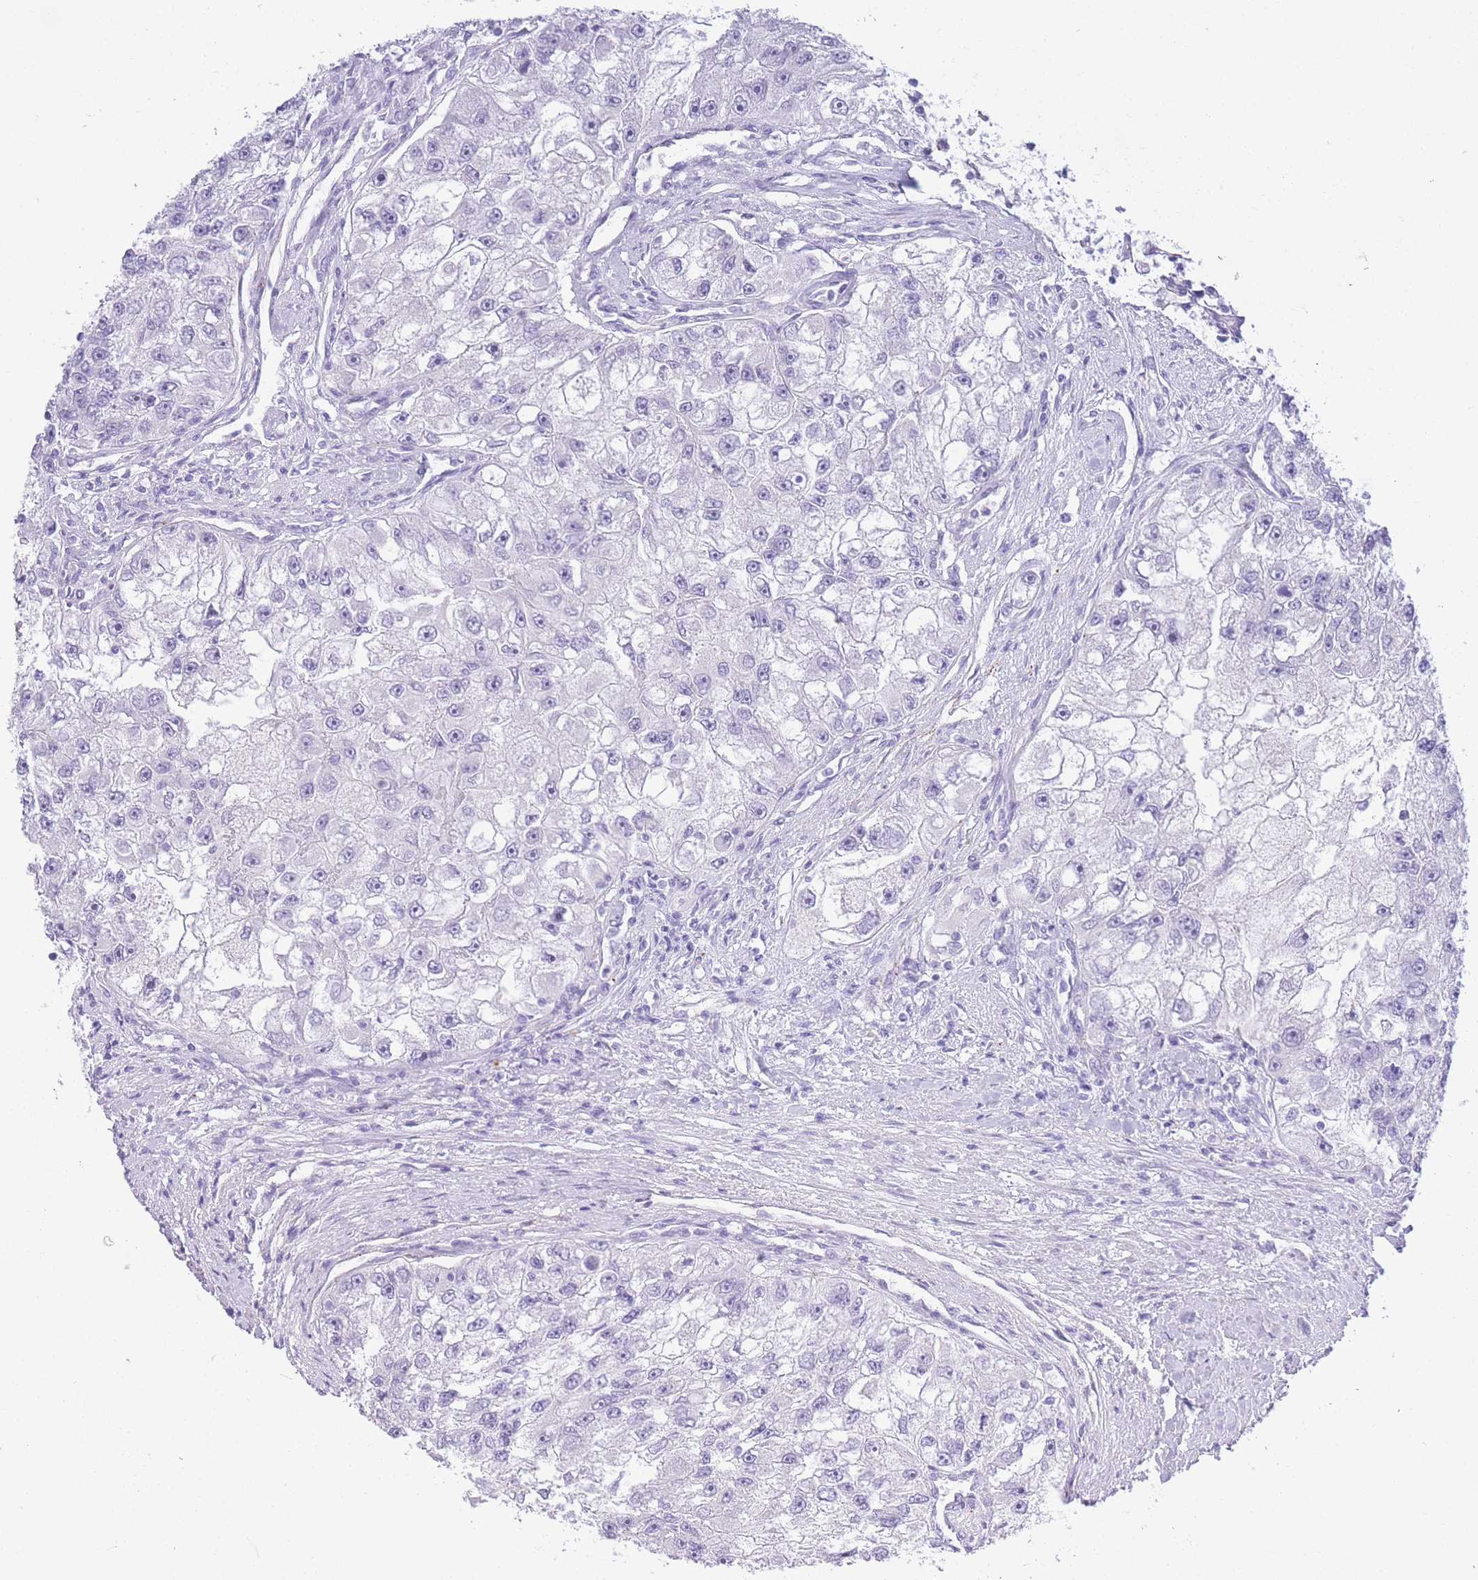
{"staining": {"intensity": "negative", "quantity": "none", "location": "none"}, "tissue": "renal cancer", "cell_type": "Tumor cells", "image_type": "cancer", "snomed": [{"axis": "morphology", "description": "Adenocarcinoma, NOS"}, {"axis": "topography", "description": "Kidney"}], "caption": "This is an immunohistochemistry (IHC) micrograph of human renal adenocarcinoma. There is no positivity in tumor cells.", "gene": "RHO", "patient": {"sex": "male", "age": 63}}